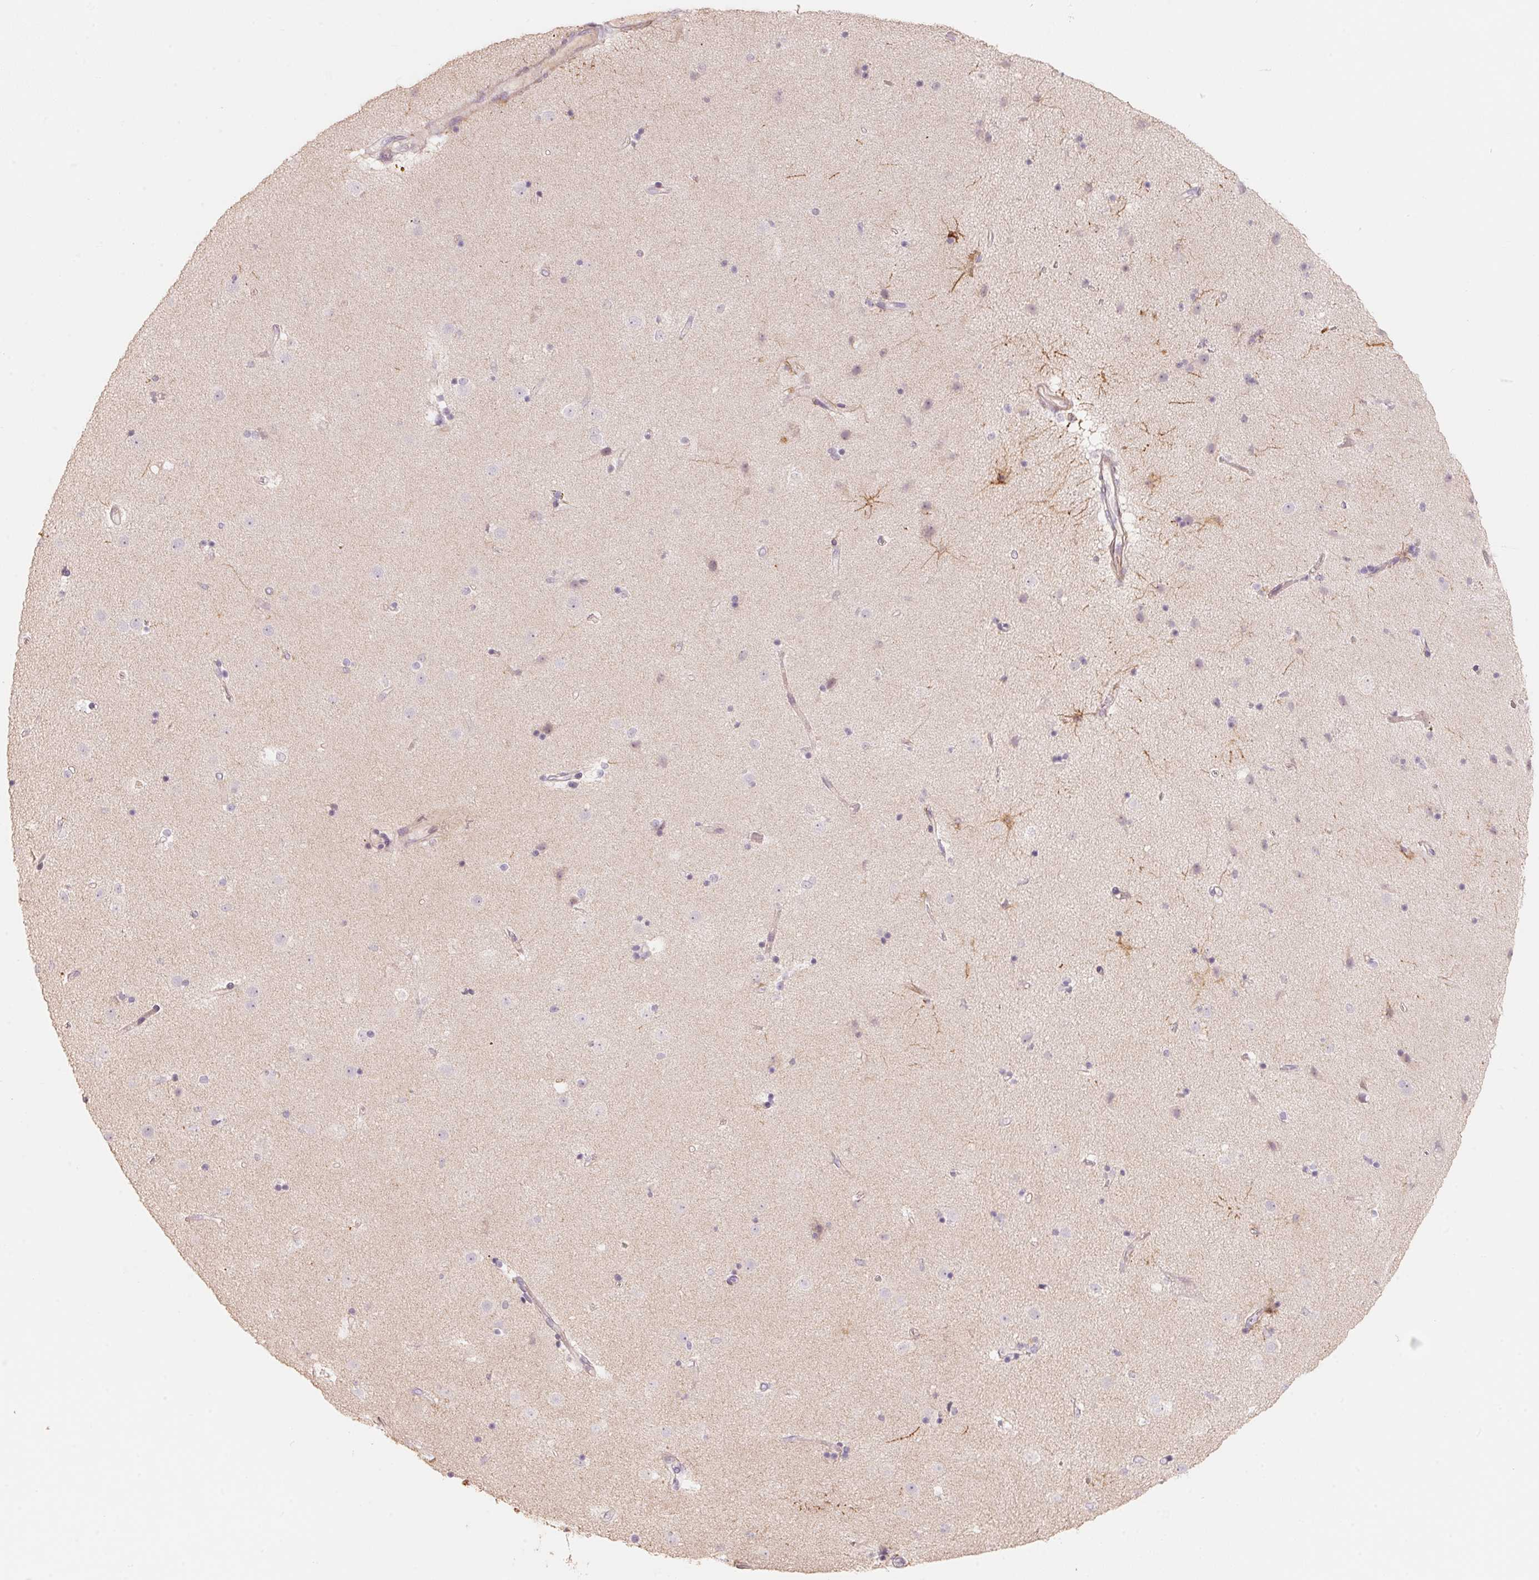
{"staining": {"intensity": "moderate", "quantity": "<25%", "location": "cytoplasmic/membranous"}, "tissue": "caudate", "cell_type": "Glial cells", "image_type": "normal", "snomed": [{"axis": "morphology", "description": "Normal tissue, NOS"}, {"axis": "topography", "description": "Lateral ventricle wall"}], "caption": "Brown immunohistochemical staining in normal human caudate displays moderate cytoplasmic/membranous positivity in about <25% of glial cells.", "gene": "TP53AIP1", "patient": {"sex": "female", "age": 71}}